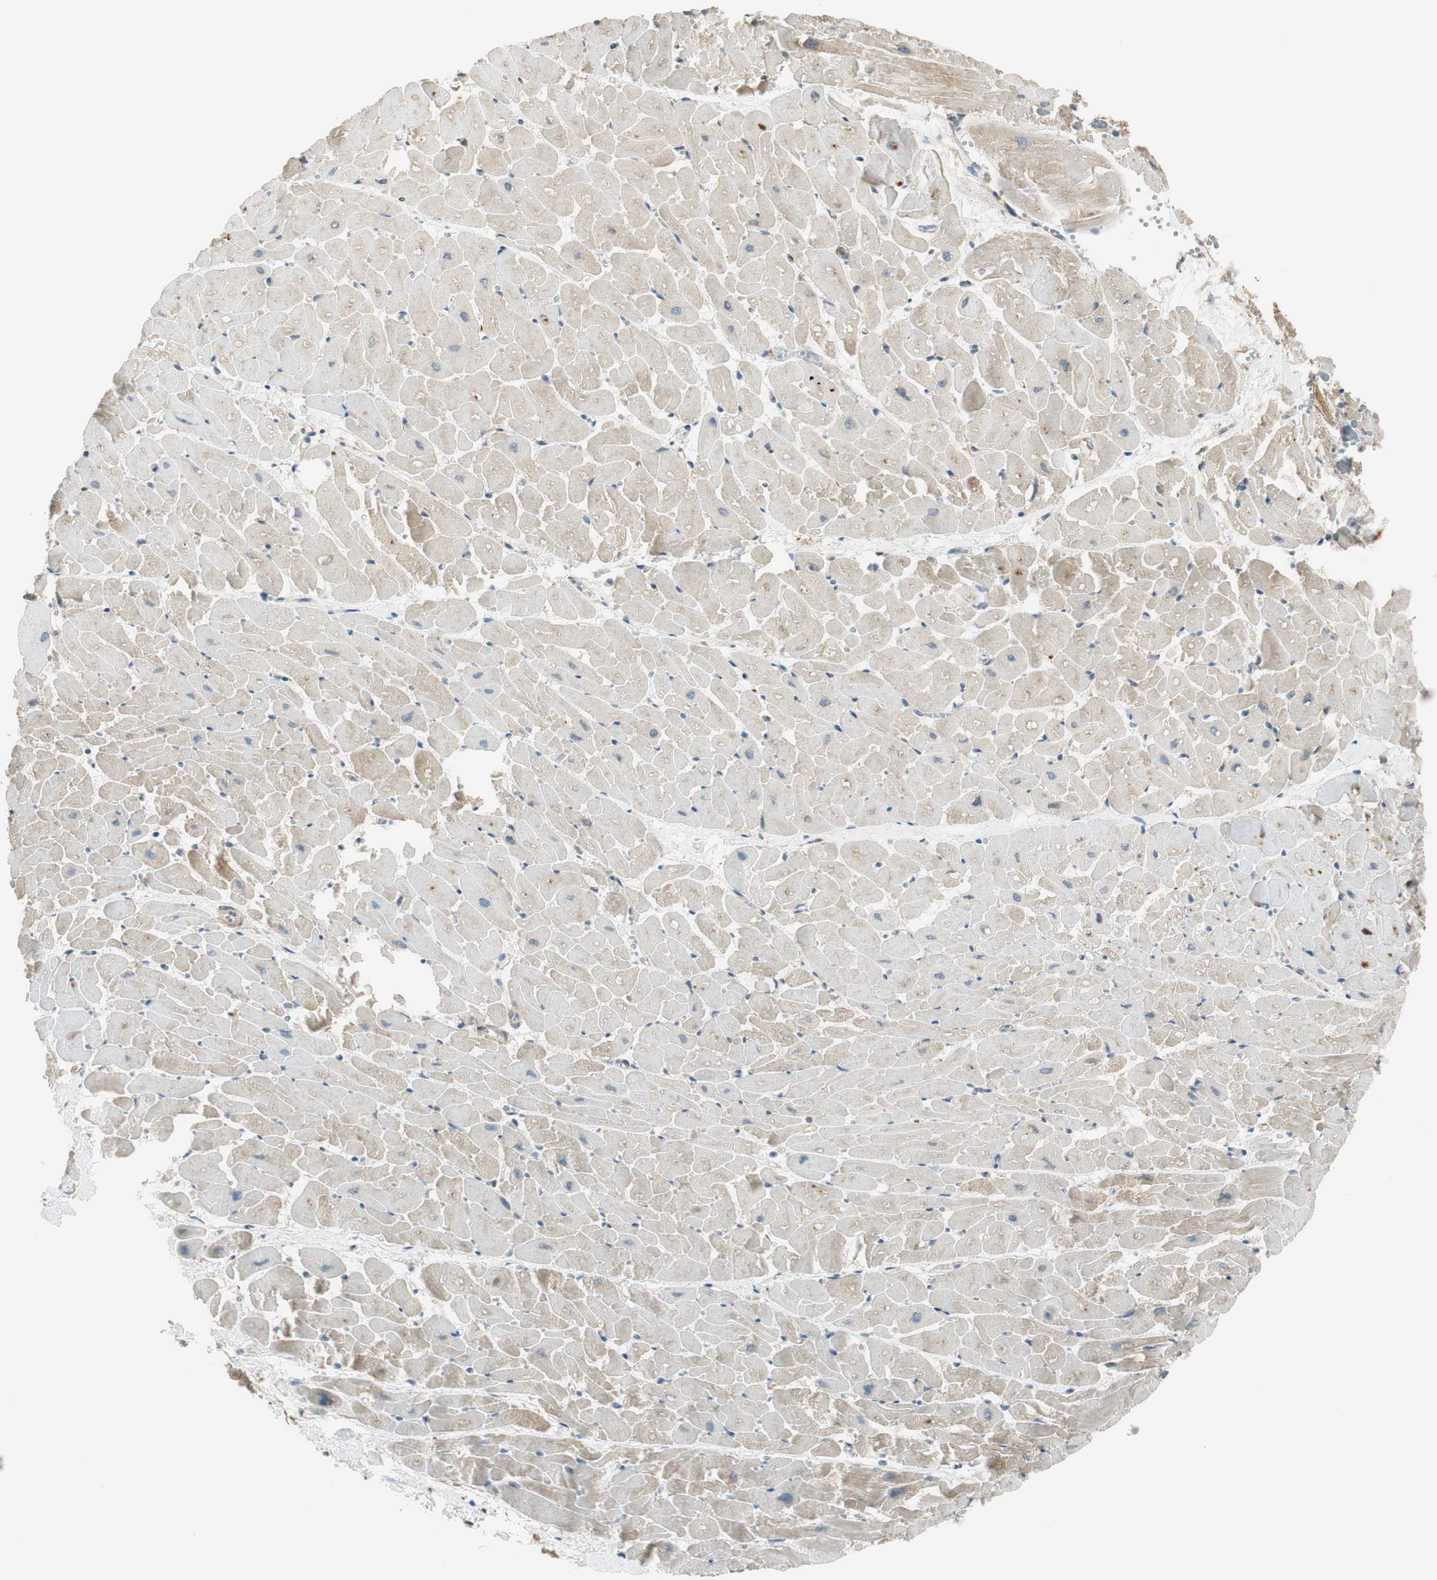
{"staining": {"intensity": "weak", "quantity": "<25%", "location": "cytoplasmic/membranous"}, "tissue": "heart muscle", "cell_type": "Cardiomyocytes", "image_type": "normal", "snomed": [{"axis": "morphology", "description": "Normal tissue, NOS"}, {"axis": "topography", "description": "Heart"}], "caption": "A high-resolution photomicrograph shows IHC staining of unremarkable heart muscle, which displays no significant positivity in cardiomyocytes. (DAB immunohistochemistry with hematoxylin counter stain).", "gene": "PI4K2B", "patient": {"sex": "female", "age": 19}}